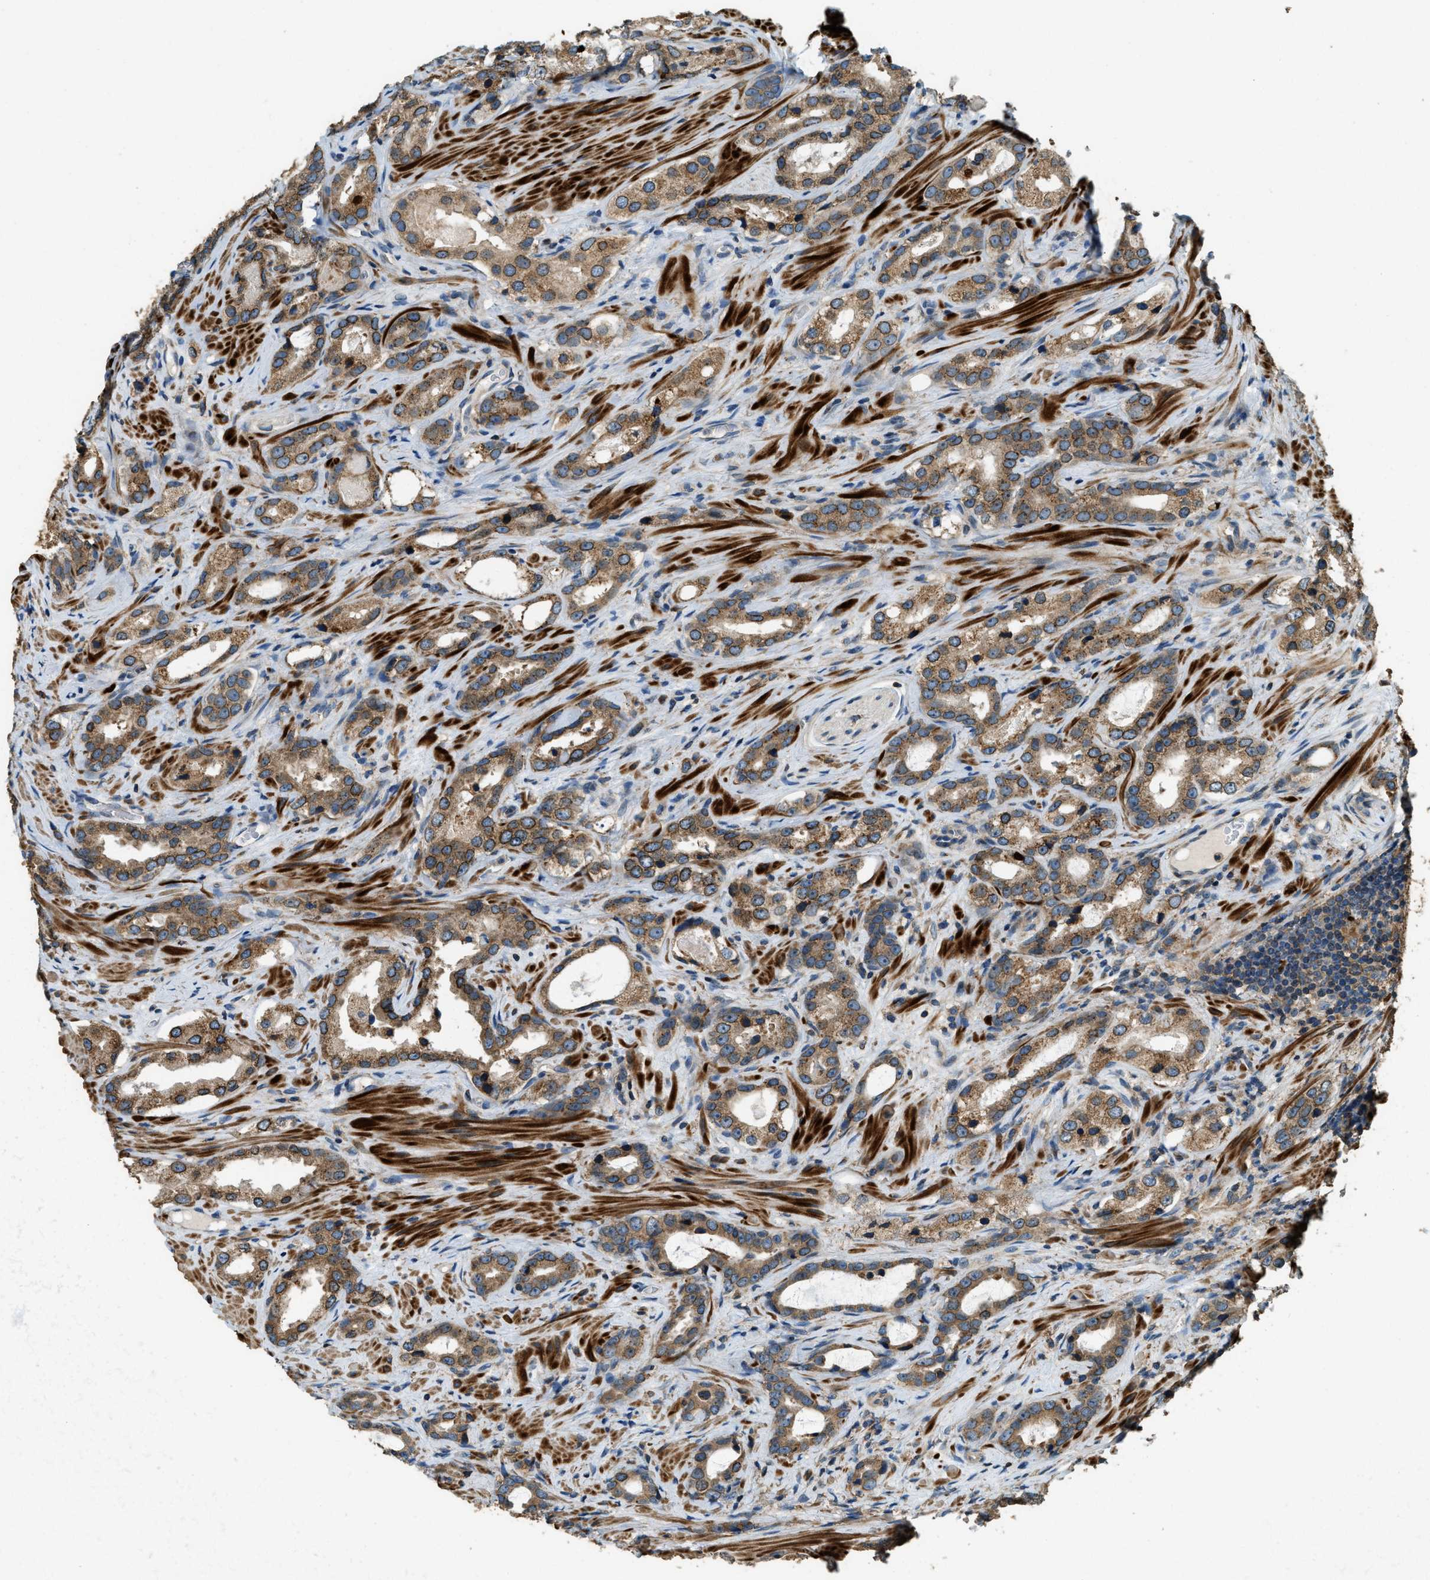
{"staining": {"intensity": "moderate", "quantity": ">75%", "location": "cytoplasmic/membranous"}, "tissue": "prostate cancer", "cell_type": "Tumor cells", "image_type": "cancer", "snomed": [{"axis": "morphology", "description": "Adenocarcinoma, High grade"}, {"axis": "topography", "description": "Prostate"}], "caption": "The micrograph exhibits immunohistochemical staining of prostate cancer. There is moderate cytoplasmic/membranous positivity is seen in about >75% of tumor cells.", "gene": "ERGIC1", "patient": {"sex": "male", "age": 63}}